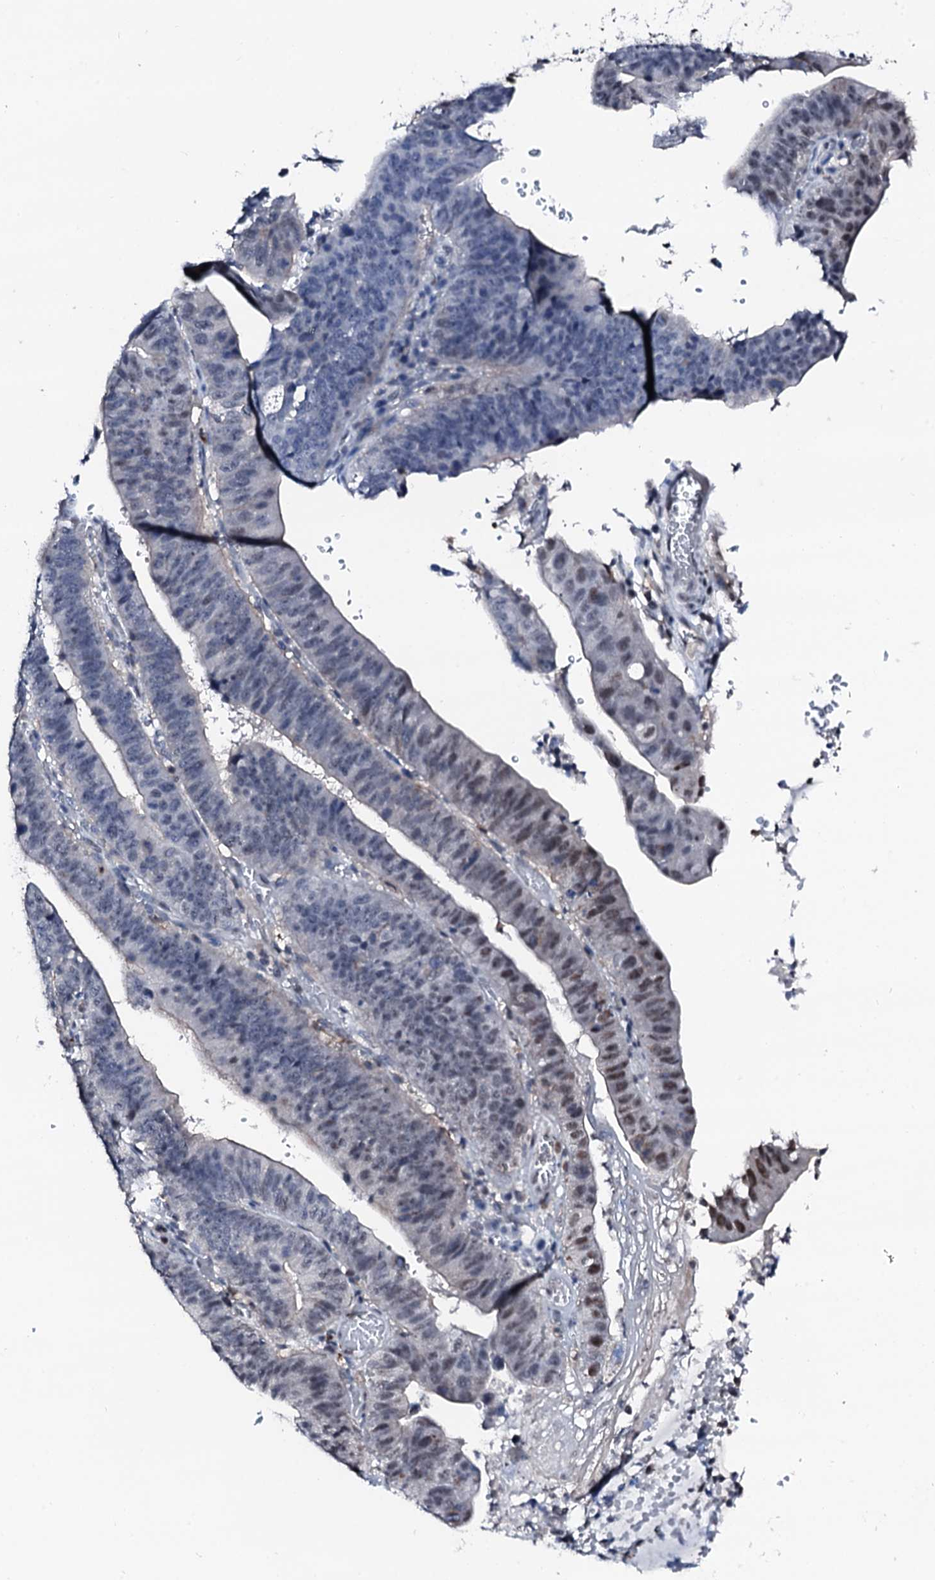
{"staining": {"intensity": "weak", "quantity": "<25%", "location": "nuclear"}, "tissue": "stomach cancer", "cell_type": "Tumor cells", "image_type": "cancer", "snomed": [{"axis": "morphology", "description": "Adenocarcinoma, NOS"}, {"axis": "topography", "description": "Stomach"}], "caption": "Image shows no protein staining in tumor cells of adenocarcinoma (stomach) tissue. (Stains: DAB (3,3'-diaminobenzidine) immunohistochemistry with hematoxylin counter stain, Microscopy: brightfield microscopy at high magnification).", "gene": "TRAFD1", "patient": {"sex": "male", "age": 59}}